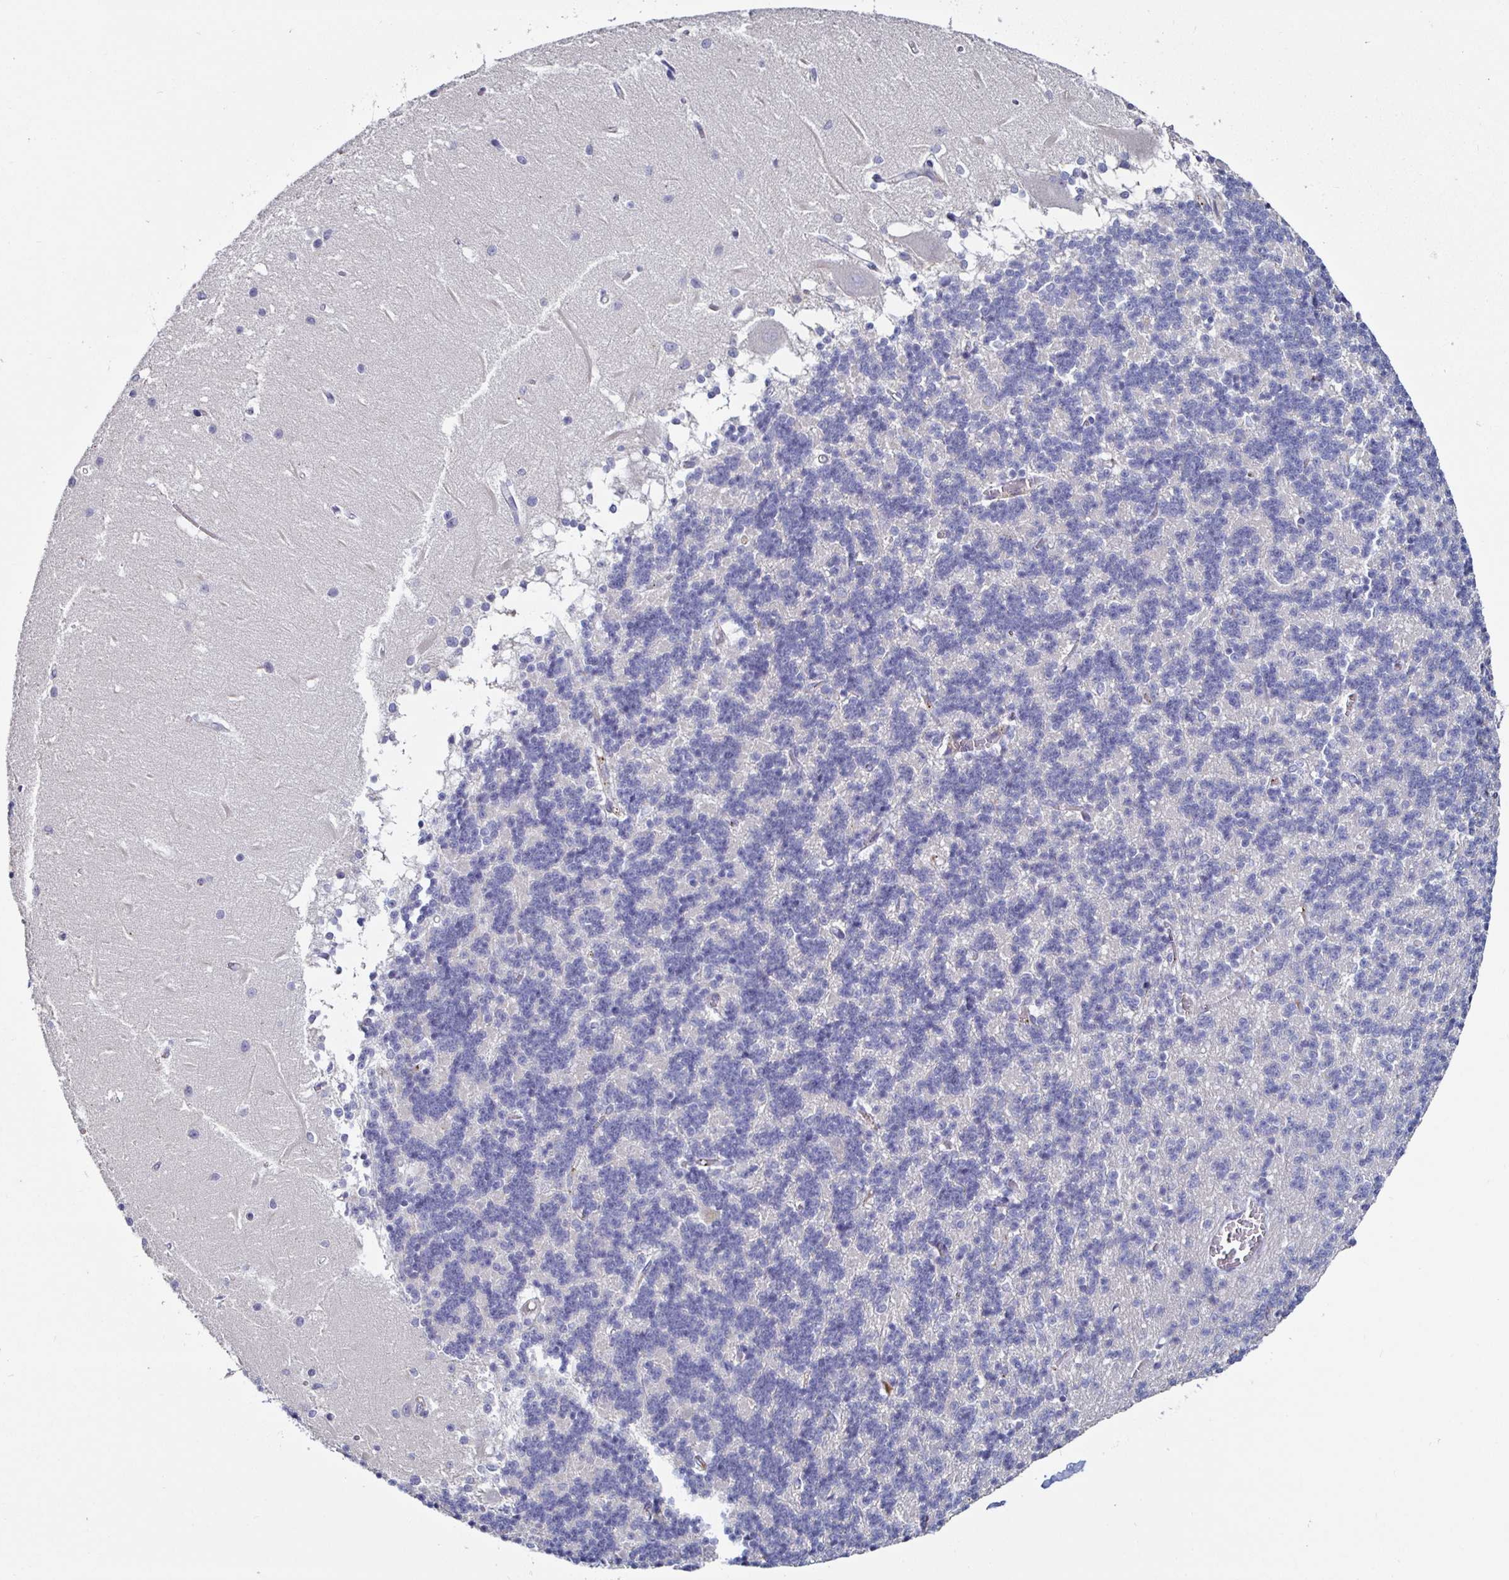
{"staining": {"intensity": "negative", "quantity": "none", "location": "none"}, "tissue": "cerebellum", "cell_type": "Cells in granular layer", "image_type": "normal", "snomed": [{"axis": "morphology", "description": "Normal tissue, NOS"}, {"axis": "topography", "description": "Cerebellum"}], "caption": "Immunohistochemistry (IHC) micrograph of unremarkable cerebellum: cerebellum stained with DAB (3,3'-diaminobenzidine) shows no significant protein expression in cells in granular layer.", "gene": "ACSBG2", "patient": {"sex": "male", "age": 37}}